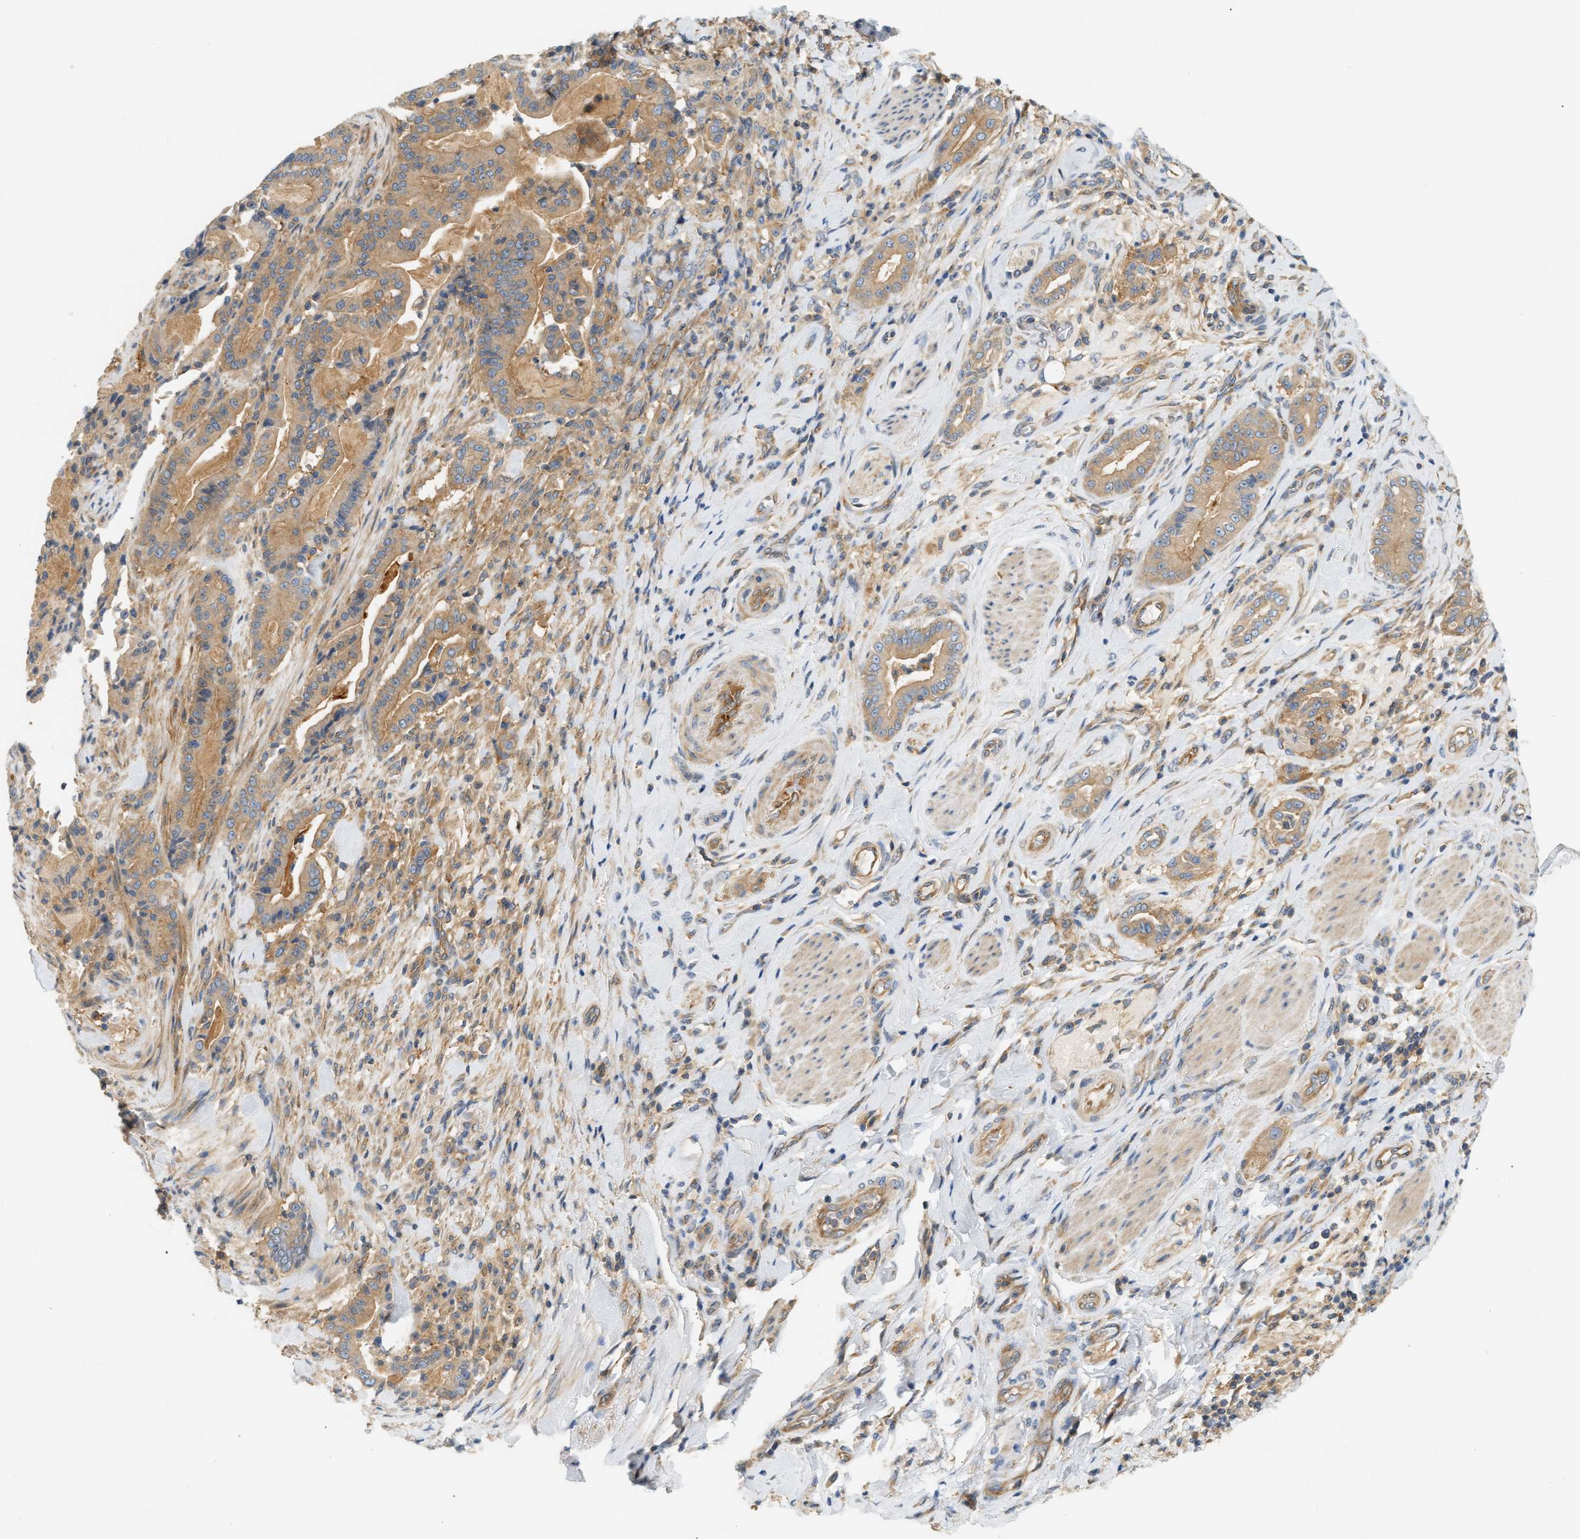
{"staining": {"intensity": "moderate", "quantity": ">75%", "location": "cytoplasmic/membranous"}, "tissue": "pancreatic cancer", "cell_type": "Tumor cells", "image_type": "cancer", "snomed": [{"axis": "morphology", "description": "Normal tissue, NOS"}, {"axis": "morphology", "description": "Adenocarcinoma, NOS"}, {"axis": "topography", "description": "Pancreas"}], "caption": "Immunohistochemical staining of human pancreatic cancer (adenocarcinoma) reveals moderate cytoplasmic/membranous protein staining in about >75% of tumor cells.", "gene": "PAFAH1B1", "patient": {"sex": "male", "age": 63}}